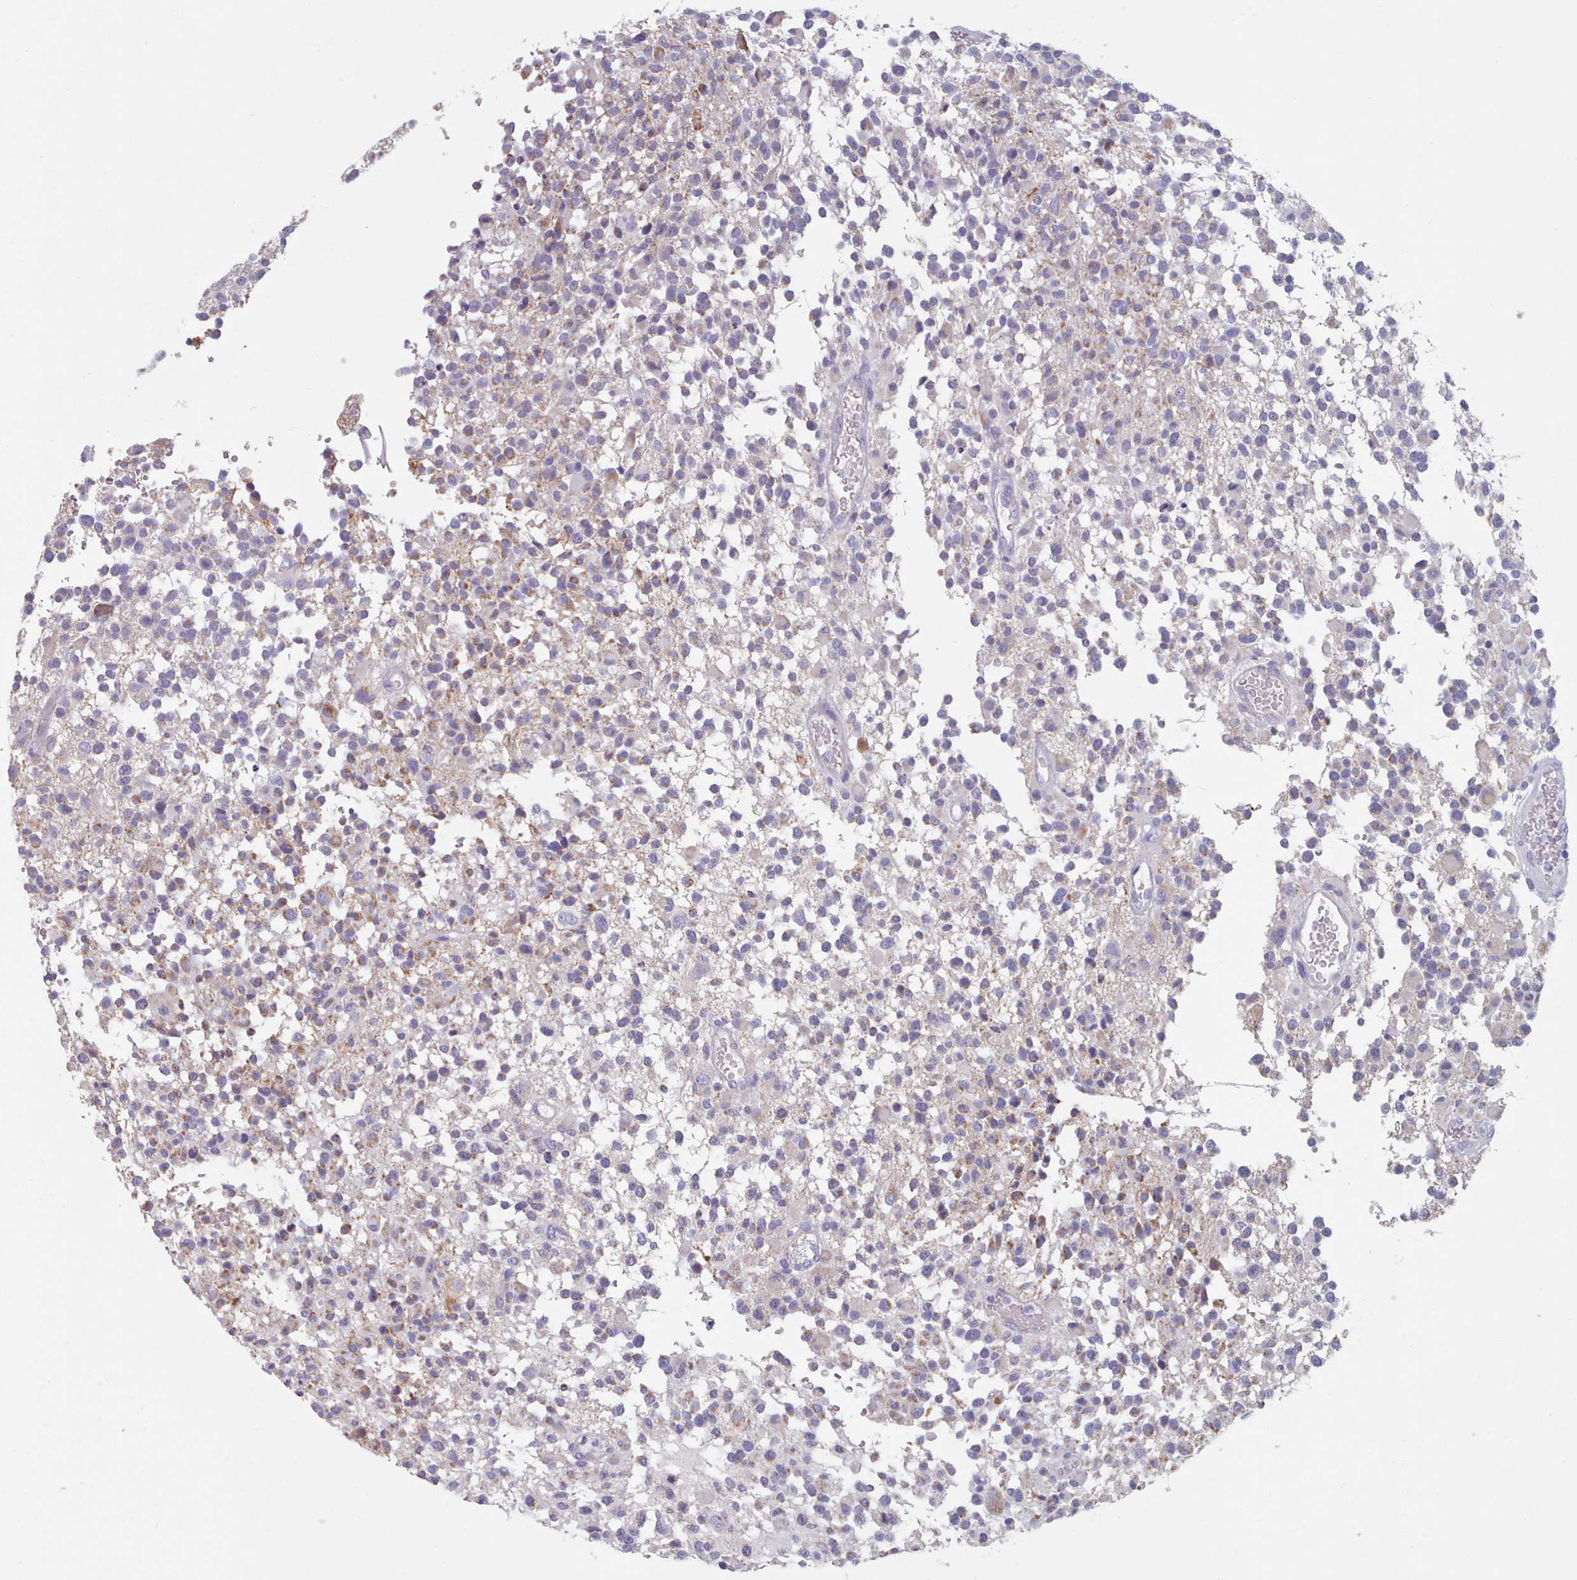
{"staining": {"intensity": "negative", "quantity": "none", "location": "none"}, "tissue": "glioma", "cell_type": "Tumor cells", "image_type": "cancer", "snomed": [{"axis": "morphology", "description": "Glioma, malignant, High grade"}, {"axis": "morphology", "description": "Glioblastoma, NOS"}, {"axis": "topography", "description": "Brain"}], "caption": "An image of human glioblastoma is negative for staining in tumor cells.", "gene": "HAO1", "patient": {"sex": "male", "age": 60}}